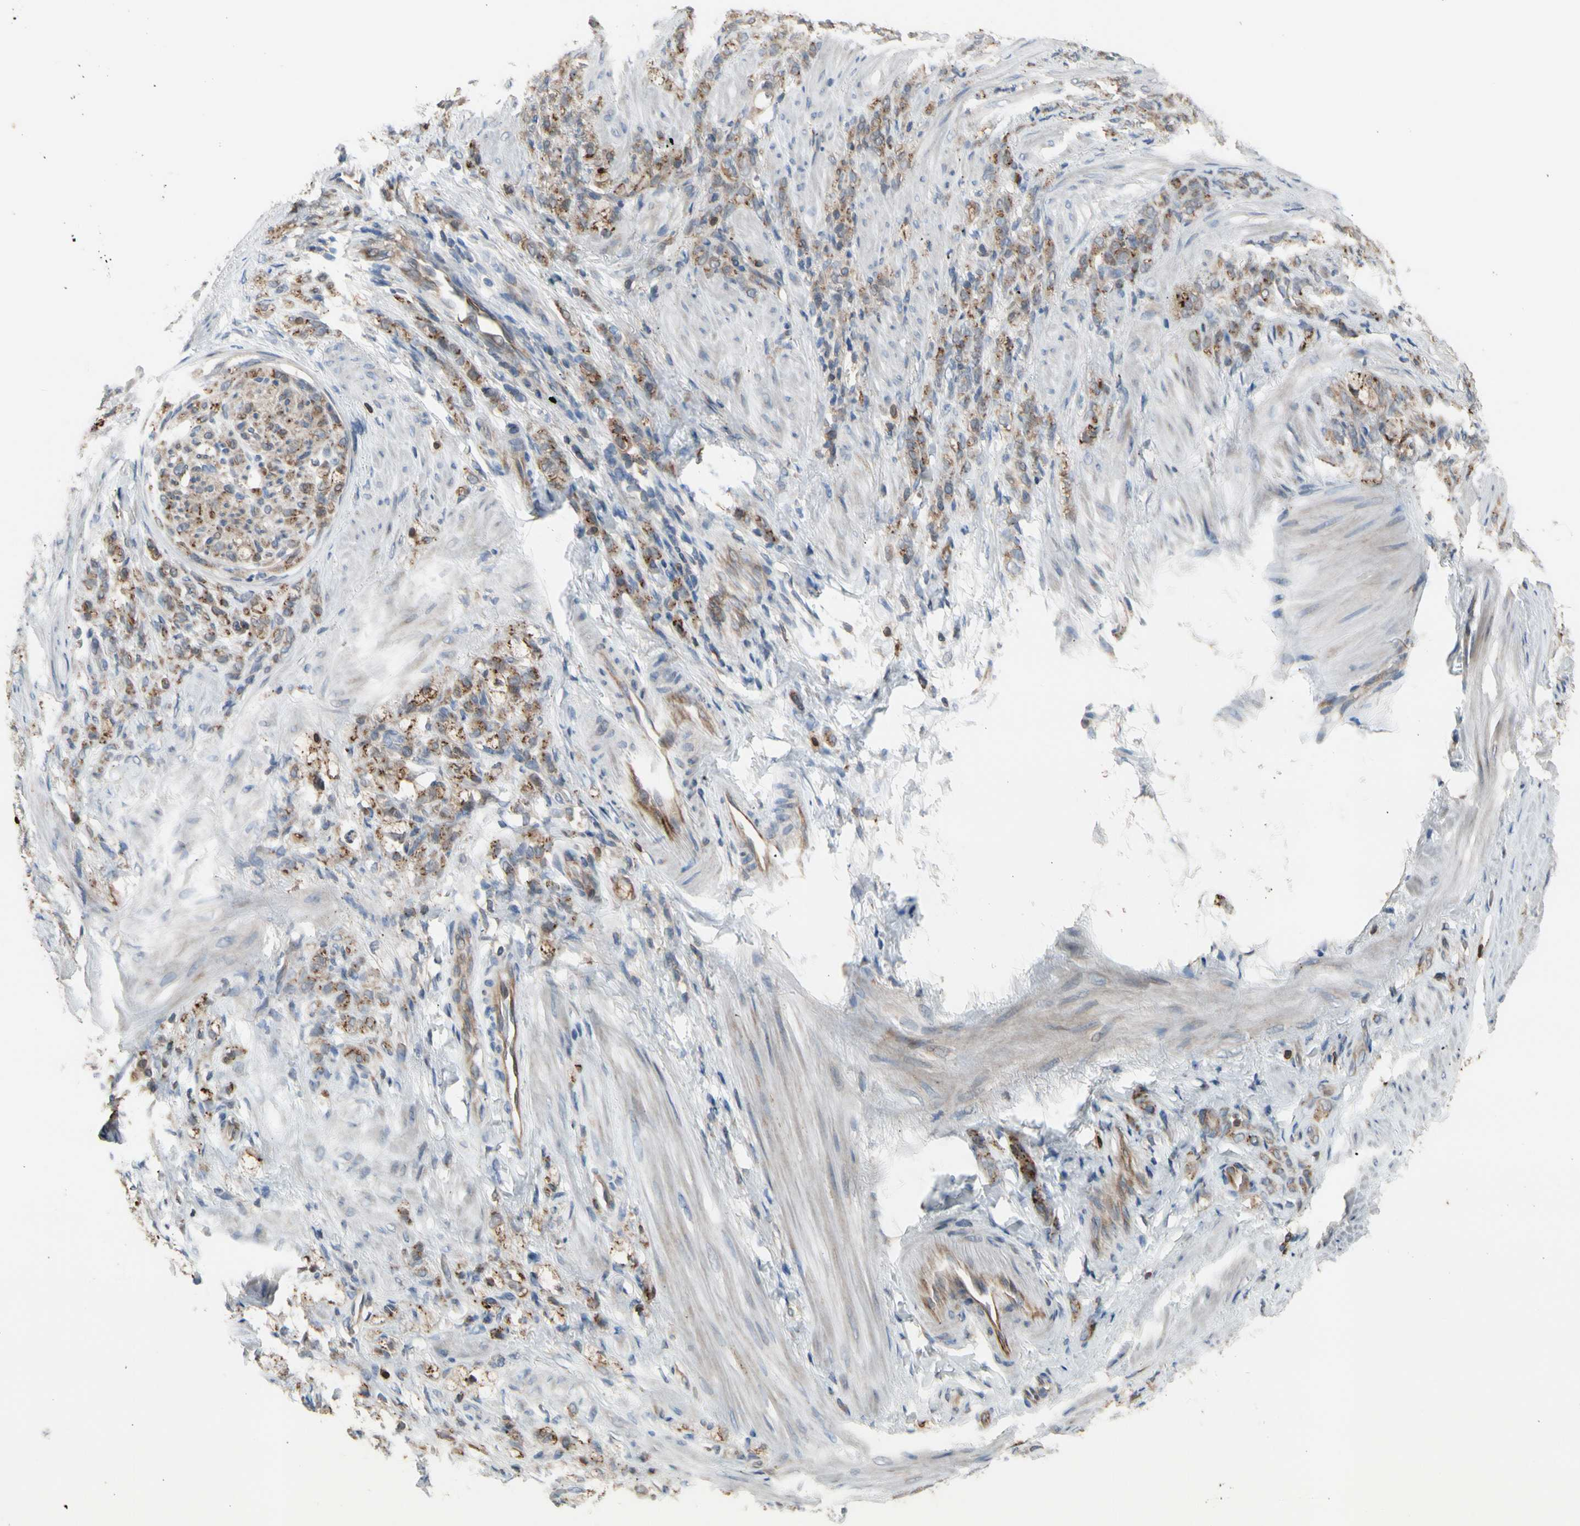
{"staining": {"intensity": "moderate", "quantity": ">75%", "location": "cytoplasmic/membranous"}, "tissue": "stomach cancer", "cell_type": "Tumor cells", "image_type": "cancer", "snomed": [{"axis": "morphology", "description": "Adenocarcinoma, NOS"}, {"axis": "topography", "description": "Stomach"}], "caption": "The histopathology image reveals staining of stomach cancer, revealing moderate cytoplasmic/membranous protein expression (brown color) within tumor cells.", "gene": "GALNT5", "patient": {"sex": "male", "age": 82}}